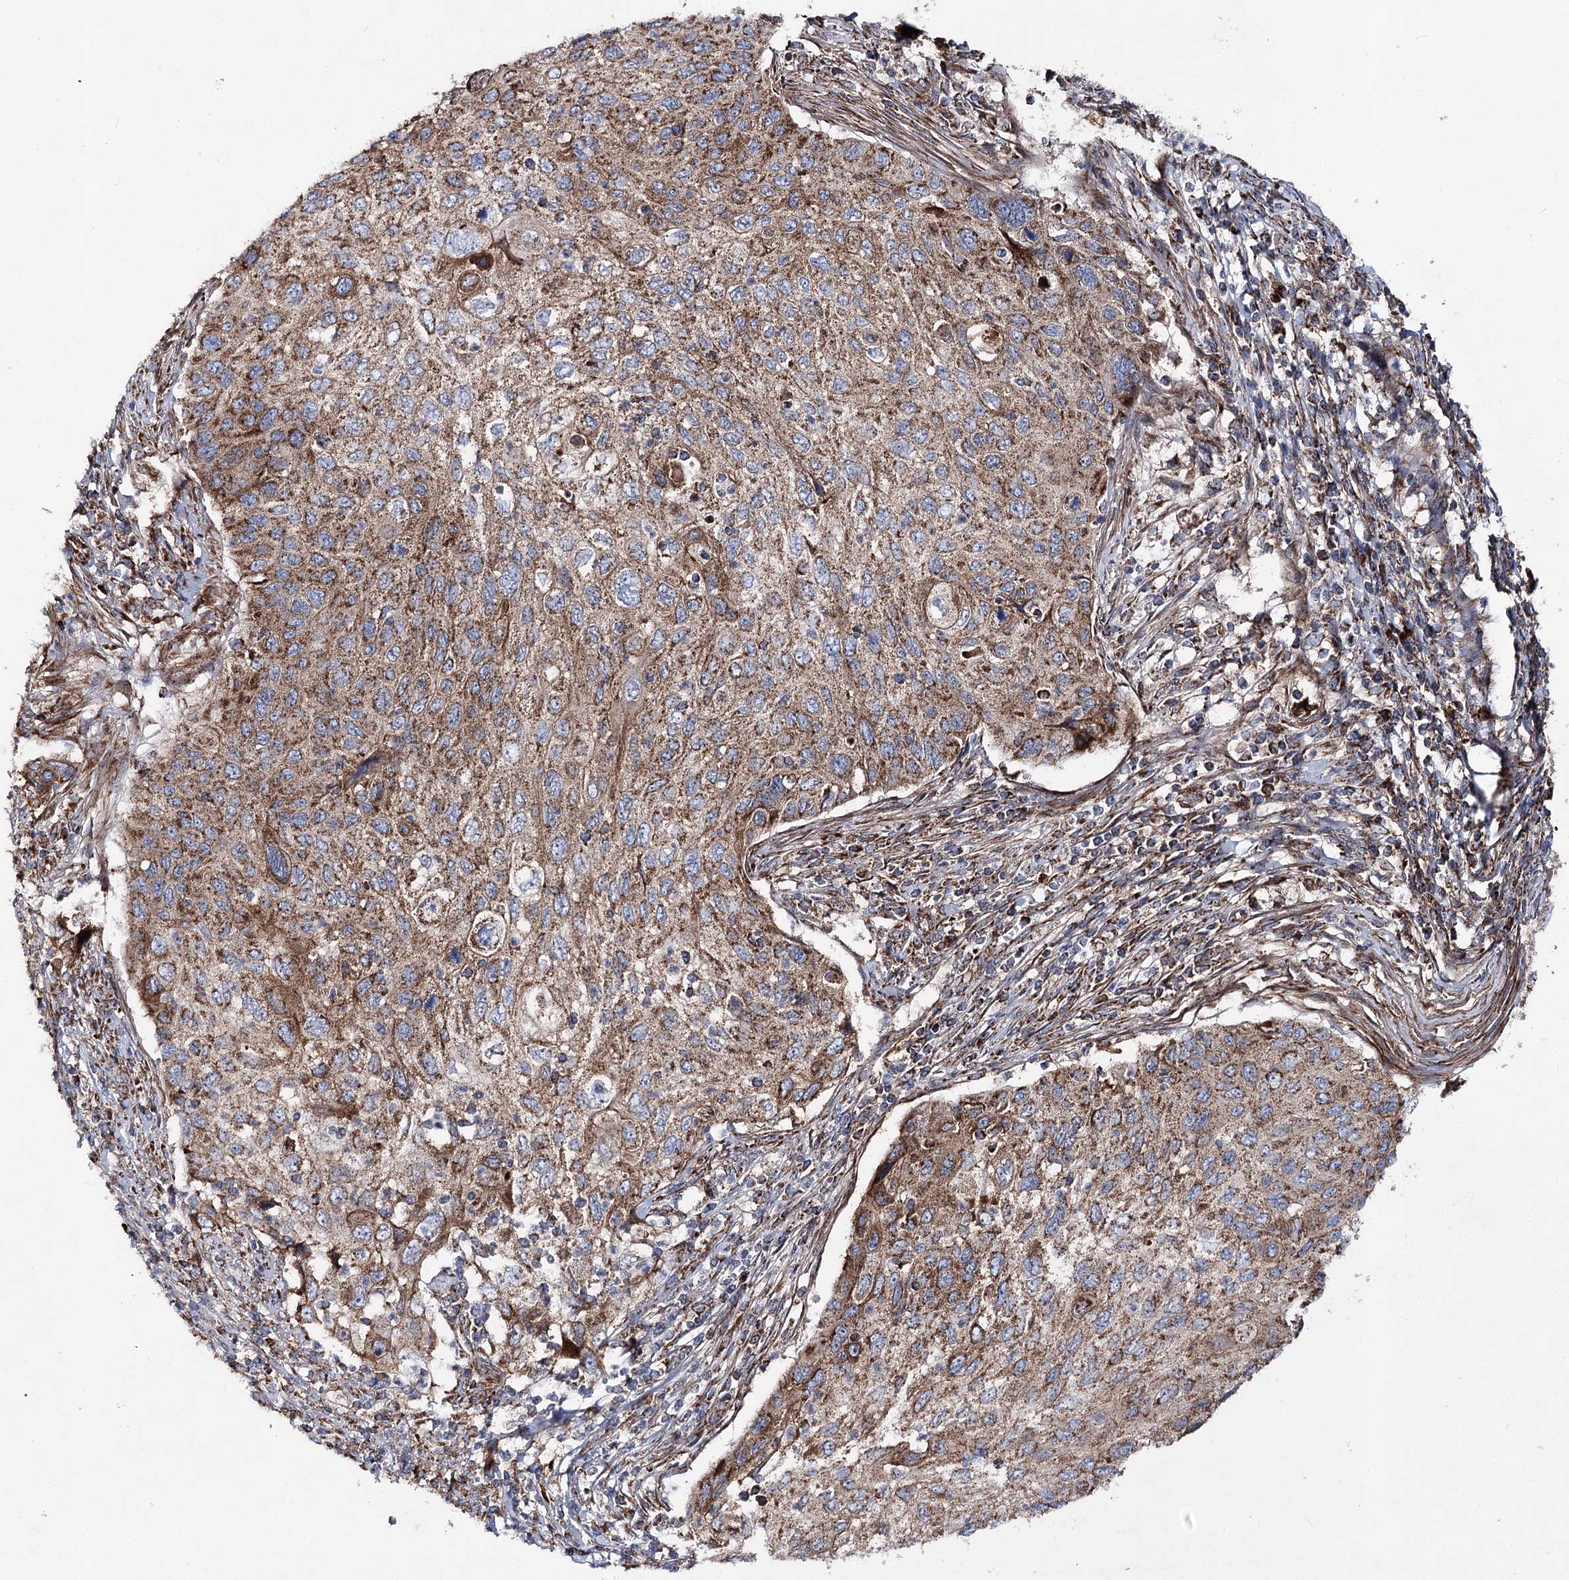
{"staining": {"intensity": "moderate", "quantity": ">75%", "location": "cytoplasmic/membranous"}, "tissue": "cervical cancer", "cell_type": "Tumor cells", "image_type": "cancer", "snomed": [{"axis": "morphology", "description": "Squamous cell carcinoma, NOS"}, {"axis": "topography", "description": "Cervix"}], "caption": "DAB immunohistochemical staining of squamous cell carcinoma (cervical) demonstrates moderate cytoplasmic/membranous protein expression in approximately >75% of tumor cells.", "gene": "MSANTD2", "patient": {"sex": "female", "age": 70}}